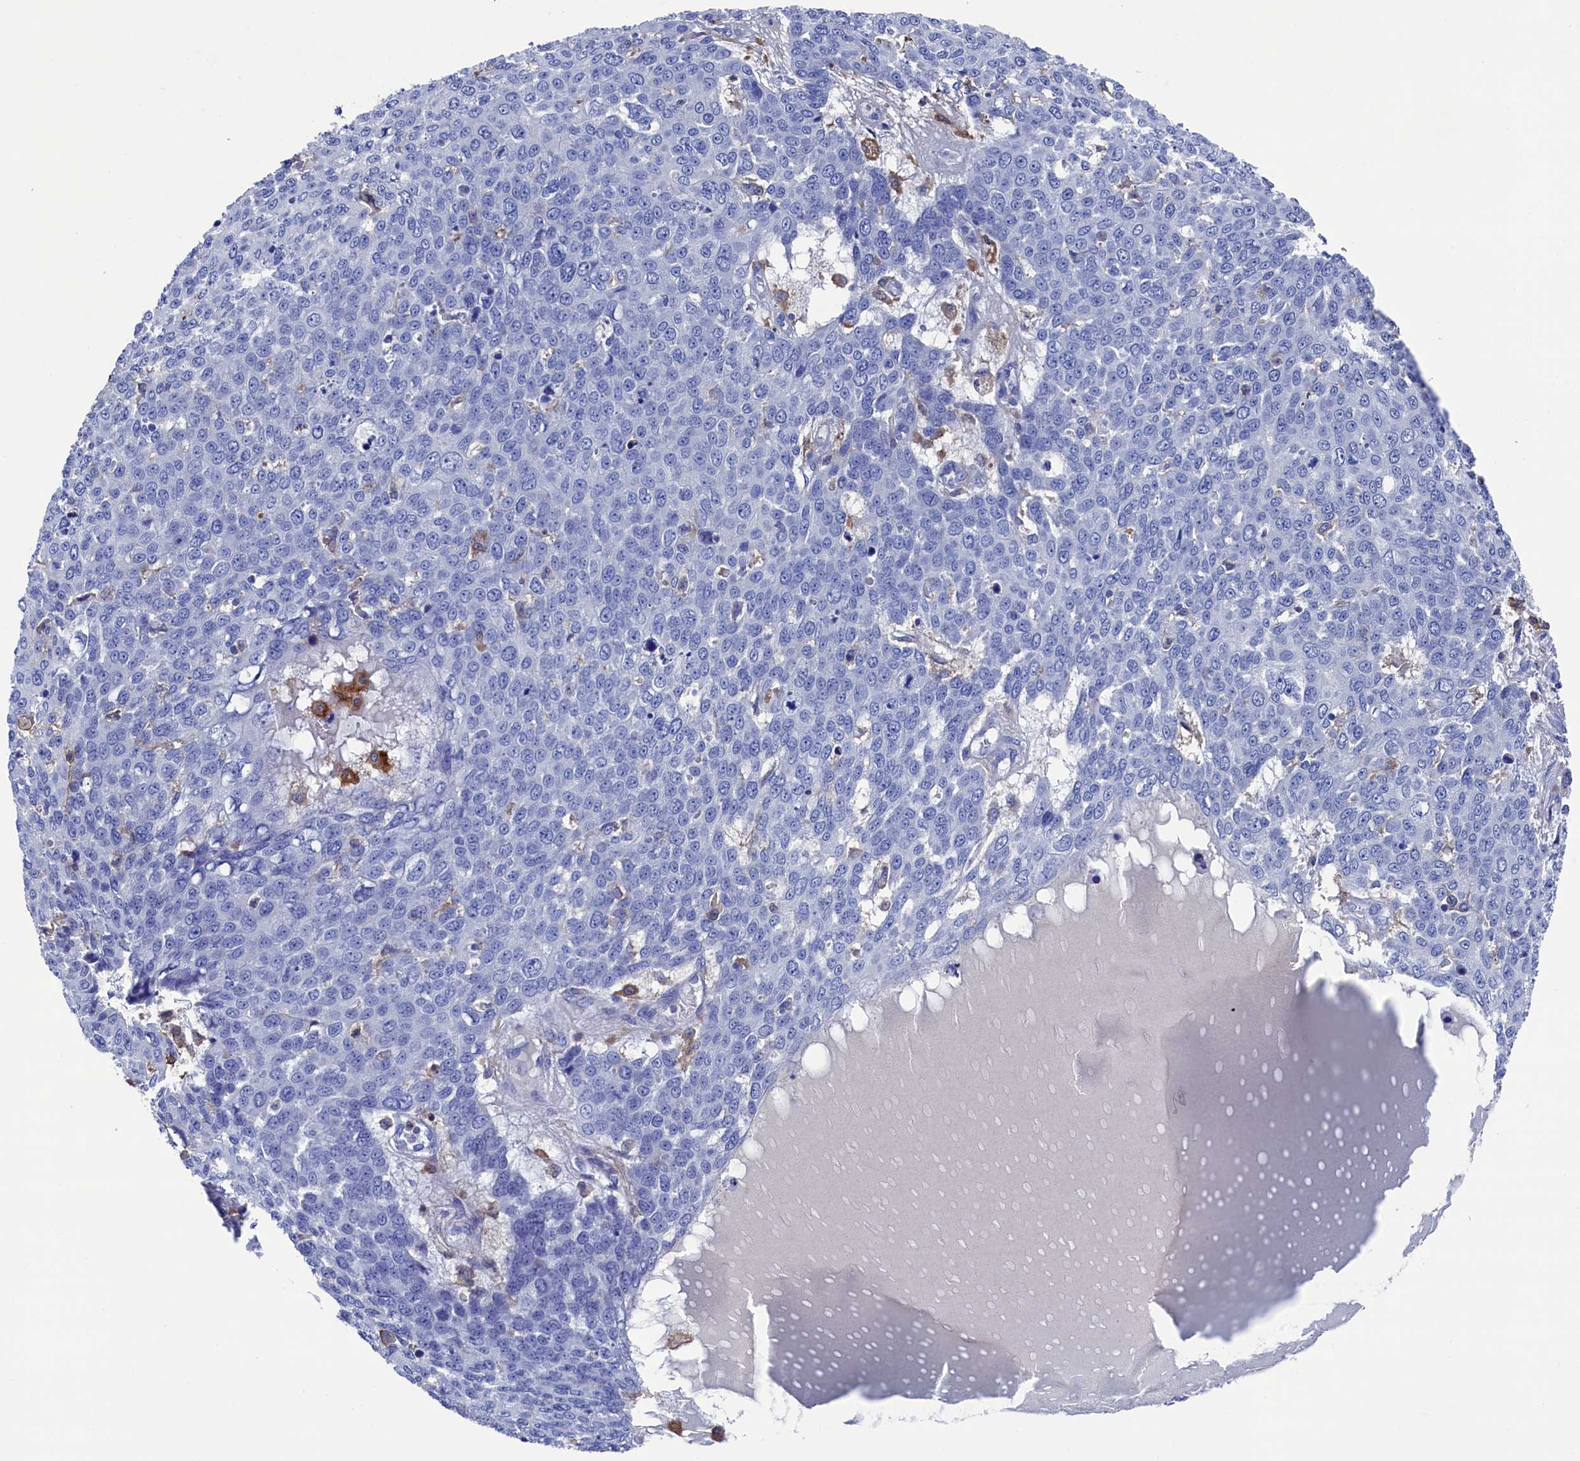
{"staining": {"intensity": "negative", "quantity": "none", "location": "none"}, "tissue": "skin cancer", "cell_type": "Tumor cells", "image_type": "cancer", "snomed": [{"axis": "morphology", "description": "Squamous cell carcinoma, NOS"}, {"axis": "topography", "description": "Skin"}], "caption": "The immunohistochemistry micrograph has no significant positivity in tumor cells of skin squamous cell carcinoma tissue.", "gene": "TYROBP", "patient": {"sex": "male", "age": 71}}